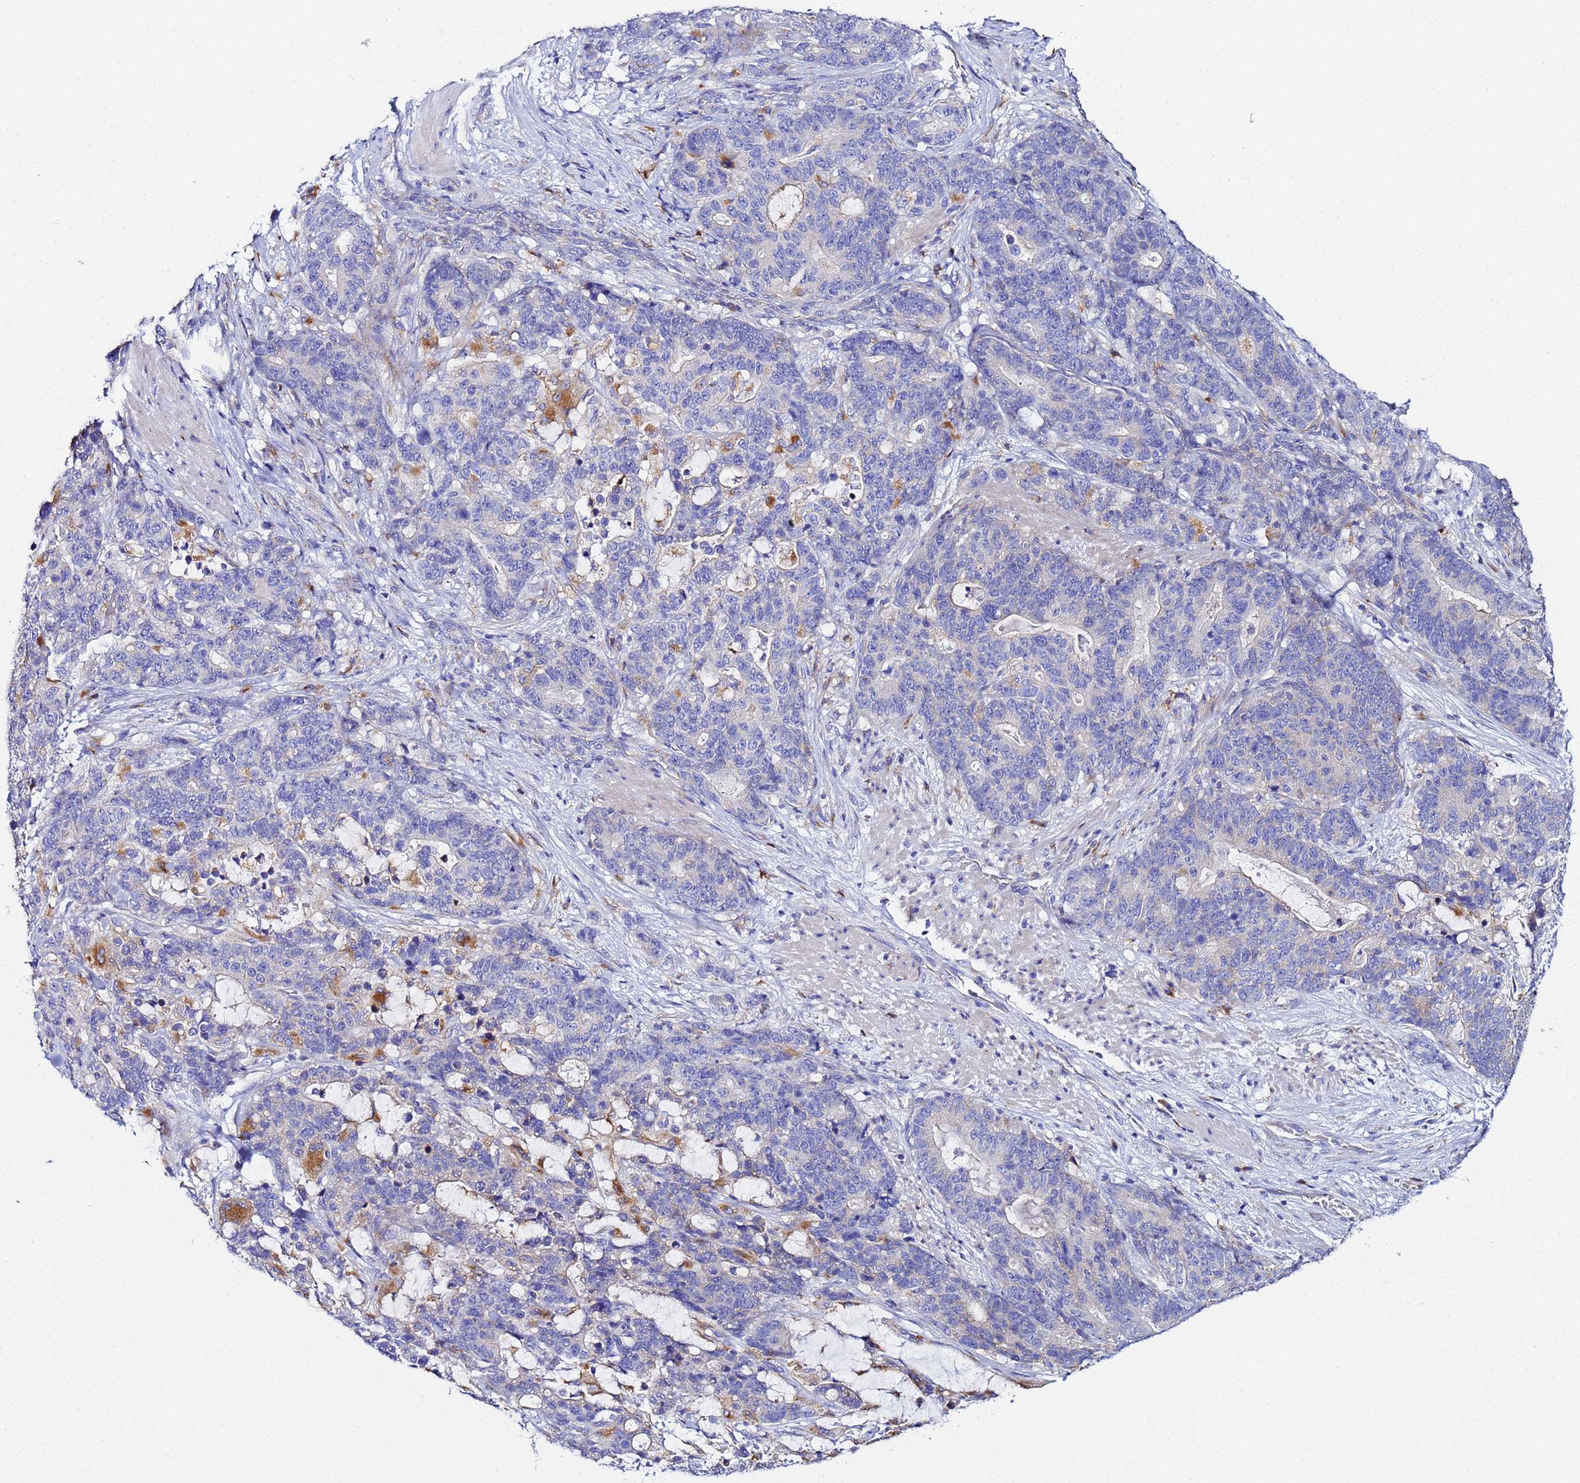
{"staining": {"intensity": "moderate", "quantity": "<25%", "location": "cytoplasmic/membranous"}, "tissue": "stomach cancer", "cell_type": "Tumor cells", "image_type": "cancer", "snomed": [{"axis": "morphology", "description": "Adenocarcinoma, NOS"}, {"axis": "topography", "description": "Stomach"}], "caption": "Immunohistochemistry staining of stomach cancer, which reveals low levels of moderate cytoplasmic/membranous staining in approximately <25% of tumor cells indicating moderate cytoplasmic/membranous protein positivity. The staining was performed using DAB (3,3'-diaminobenzidine) (brown) for protein detection and nuclei were counterstained in hematoxylin (blue).", "gene": "VTI1B", "patient": {"sex": "female", "age": 76}}